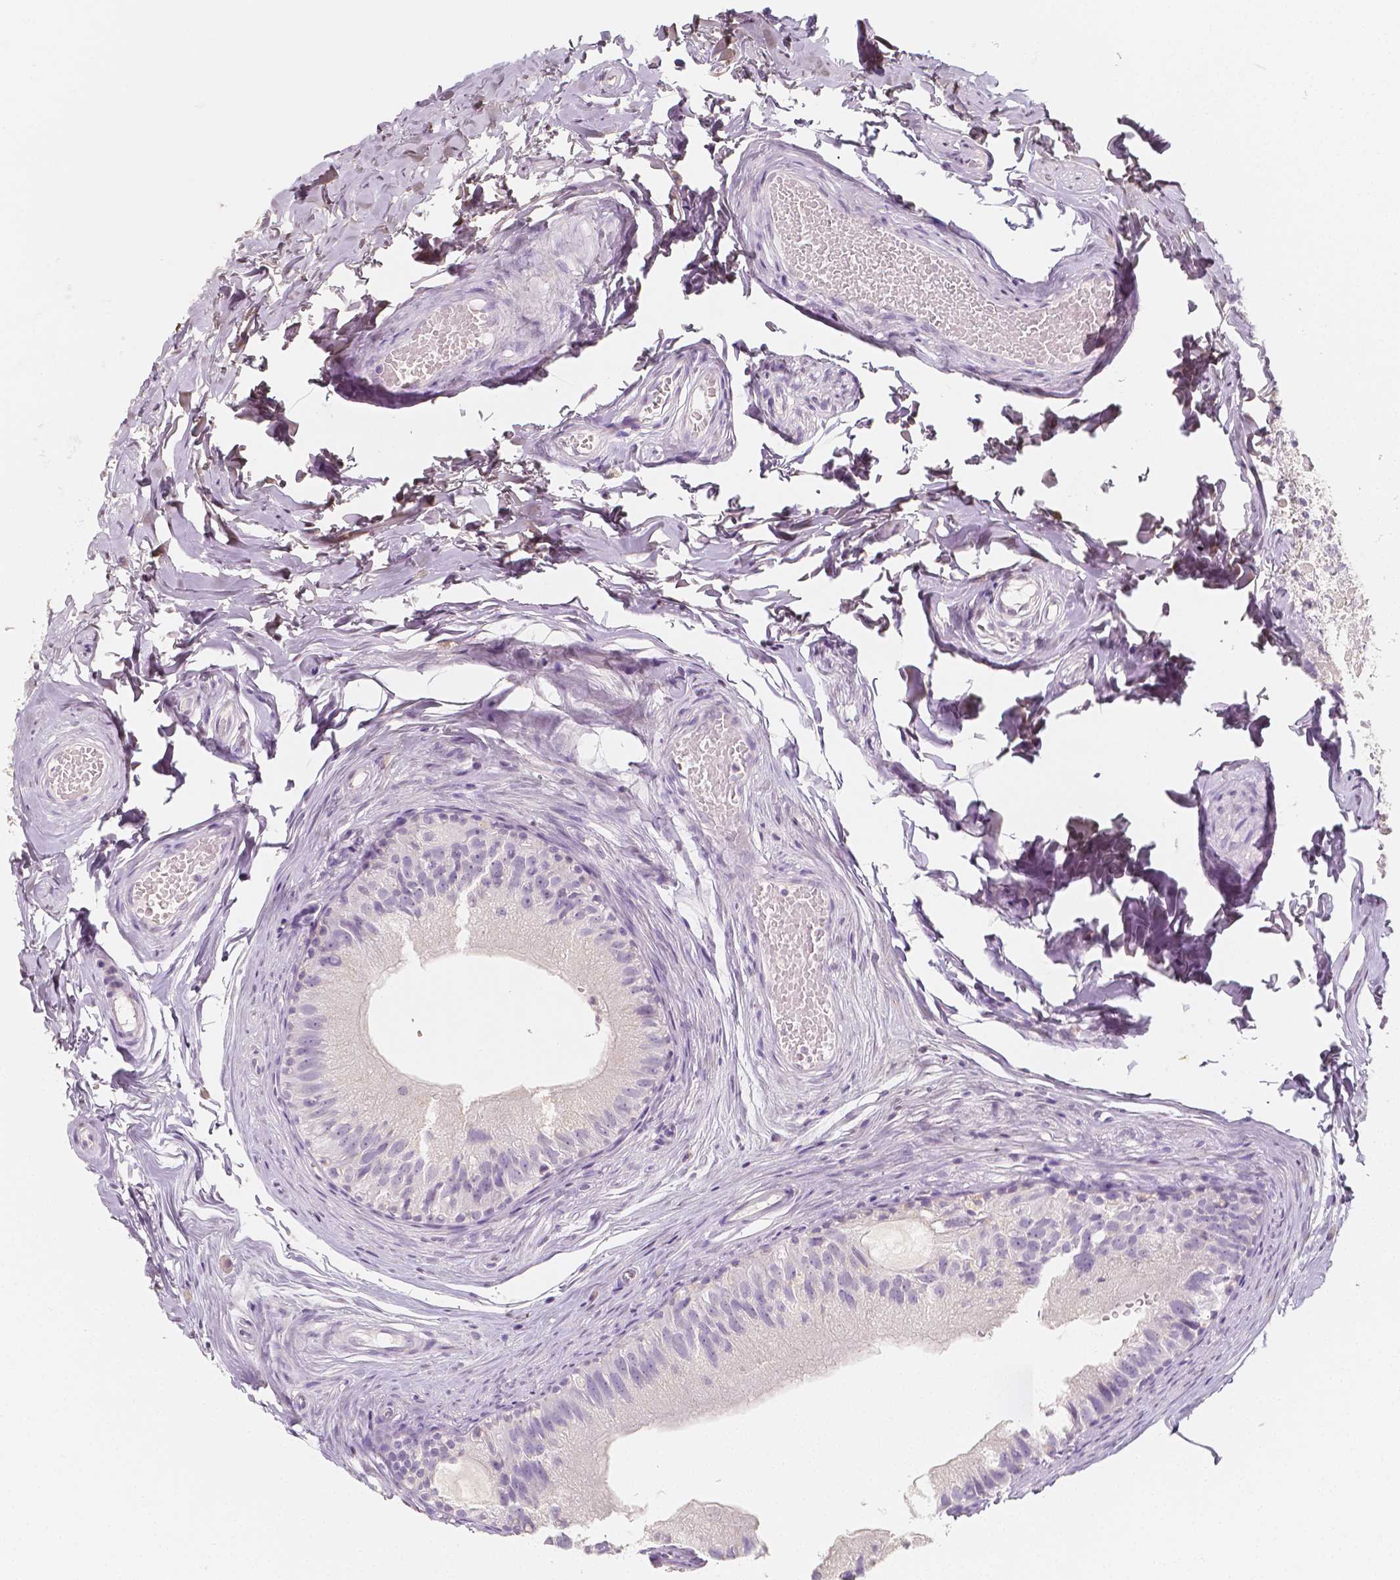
{"staining": {"intensity": "negative", "quantity": "none", "location": "none"}, "tissue": "epididymis", "cell_type": "Glandular cells", "image_type": "normal", "snomed": [{"axis": "morphology", "description": "Normal tissue, NOS"}, {"axis": "topography", "description": "Epididymis"}], "caption": "The micrograph shows no staining of glandular cells in benign epididymis. Nuclei are stained in blue.", "gene": "NECAB2", "patient": {"sex": "male", "age": 45}}